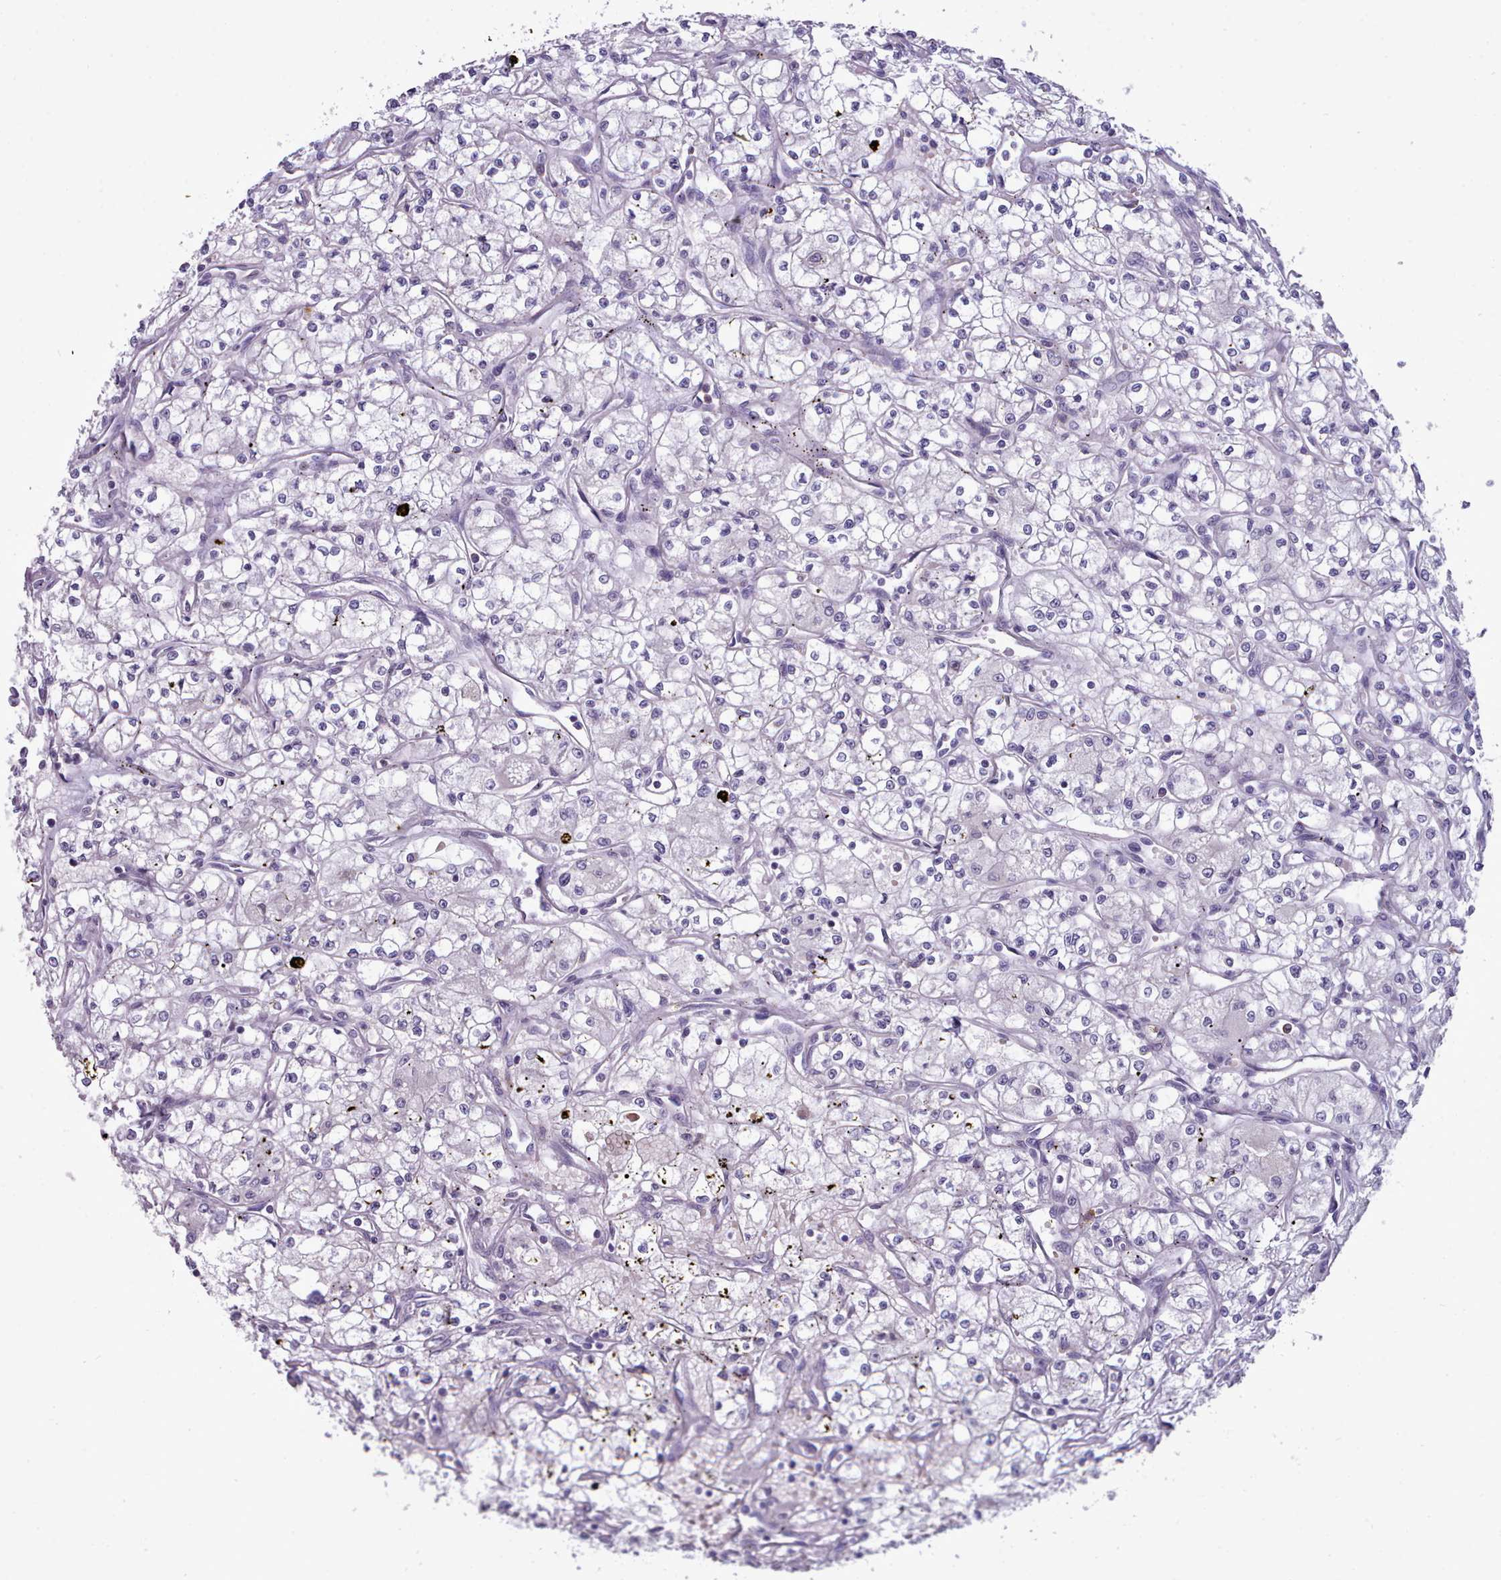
{"staining": {"intensity": "negative", "quantity": "none", "location": "none"}, "tissue": "renal cancer", "cell_type": "Tumor cells", "image_type": "cancer", "snomed": [{"axis": "morphology", "description": "Adenocarcinoma, NOS"}, {"axis": "topography", "description": "Kidney"}], "caption": "Tumor cells show no significant positivity in adenocarcinoma (renal).", "gene": "KCTD16", "patient": {"sex": "male", "age": 59}}